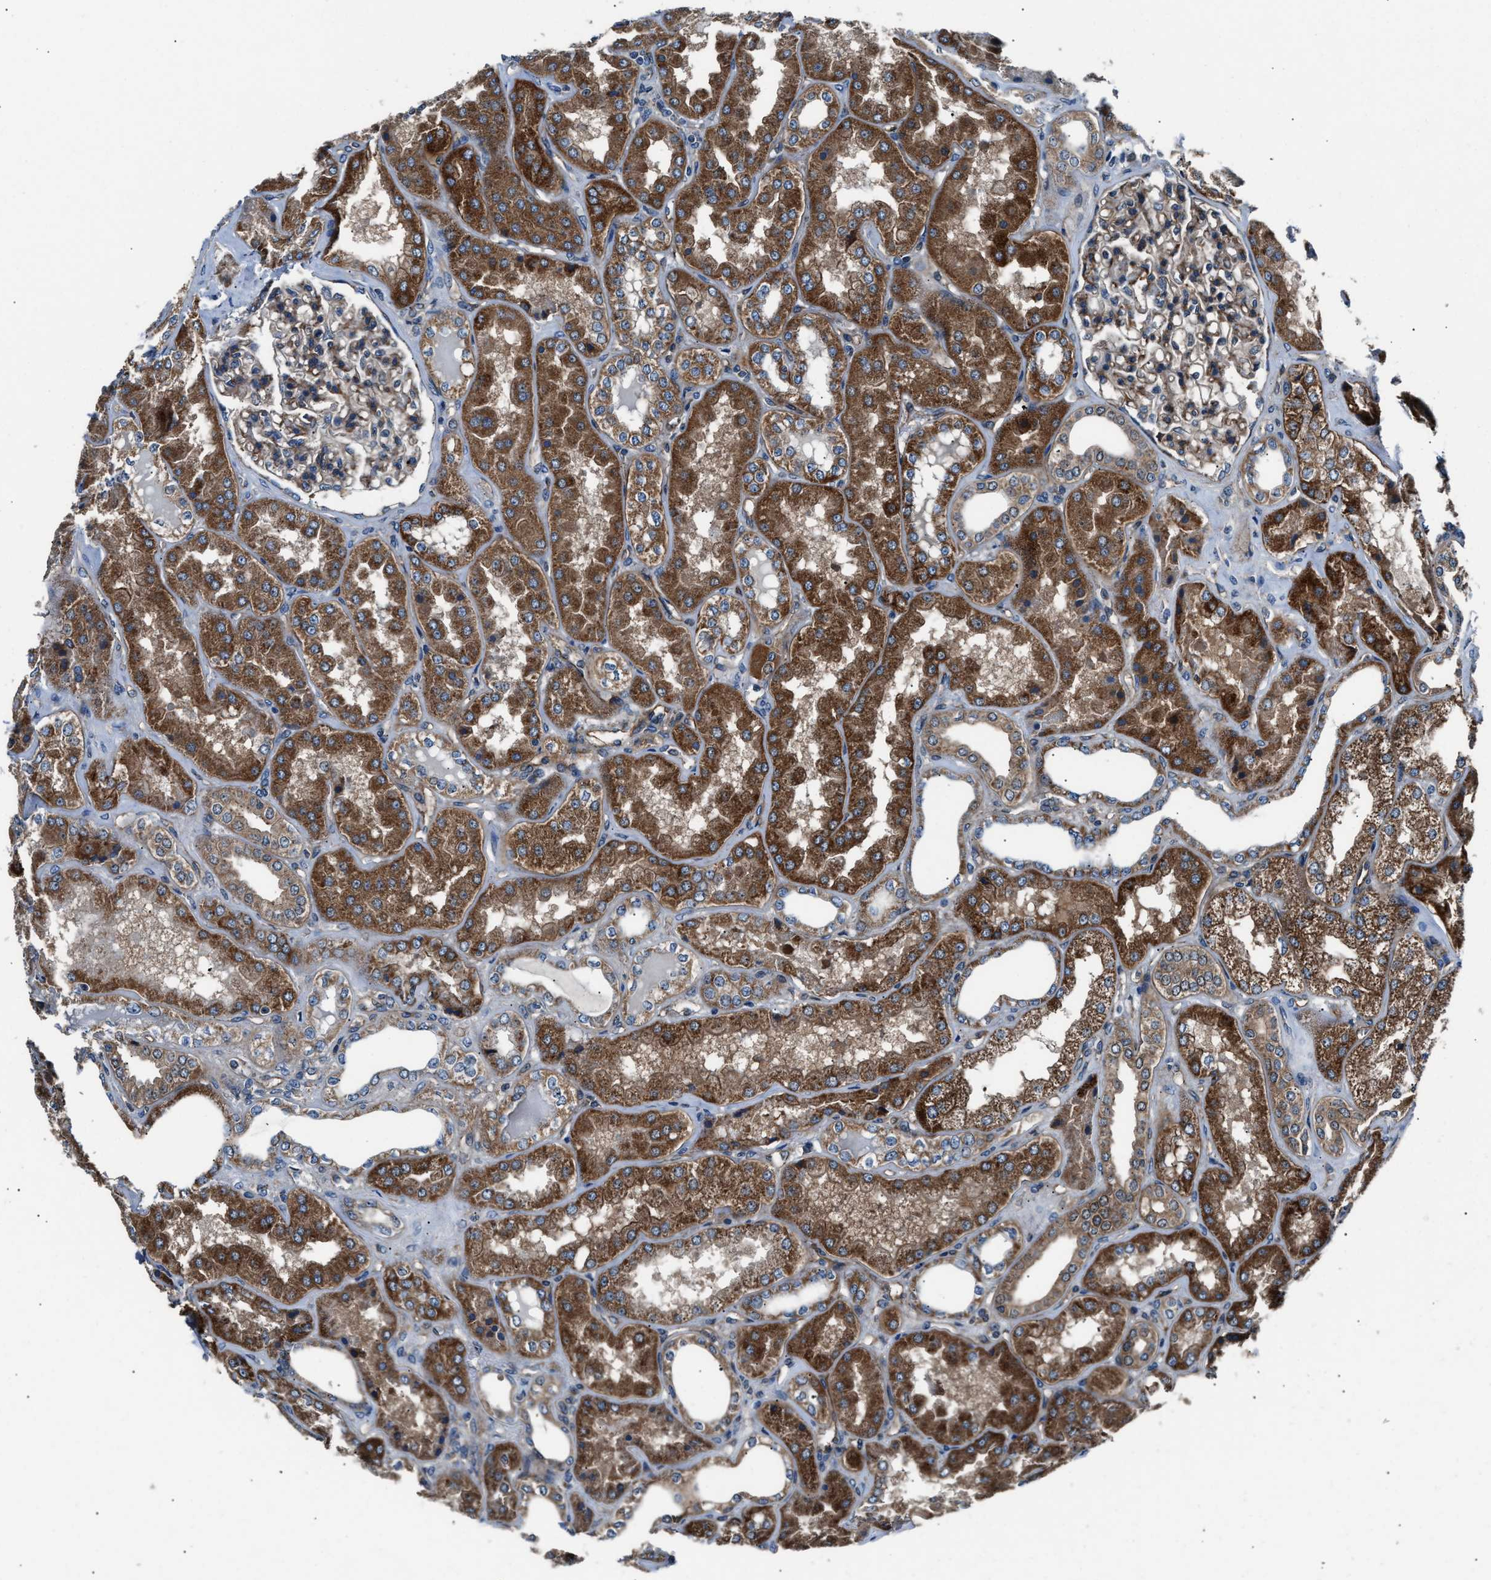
{"staining": {"intensity": "moderate", "quantity": ">75%", "location": "cytoplasmic/membranous"}, "tissue": "kidney", "cell_type": "Cells in glomeruli", "image_type": "normal", "snomed": [{"axis": "morphology", "description": "Normal tissue, NOS"}, {"axis": "topography", "description": "Kidney"}], "caption": "The photomicrograph reveals a brown stain indicating the presence of a protein in the cytoplasmic/membranous of cells in glomeruli in kidney.", "gene": "ENSG00000281039", "patient": {"sex": "female", "age": 56}}